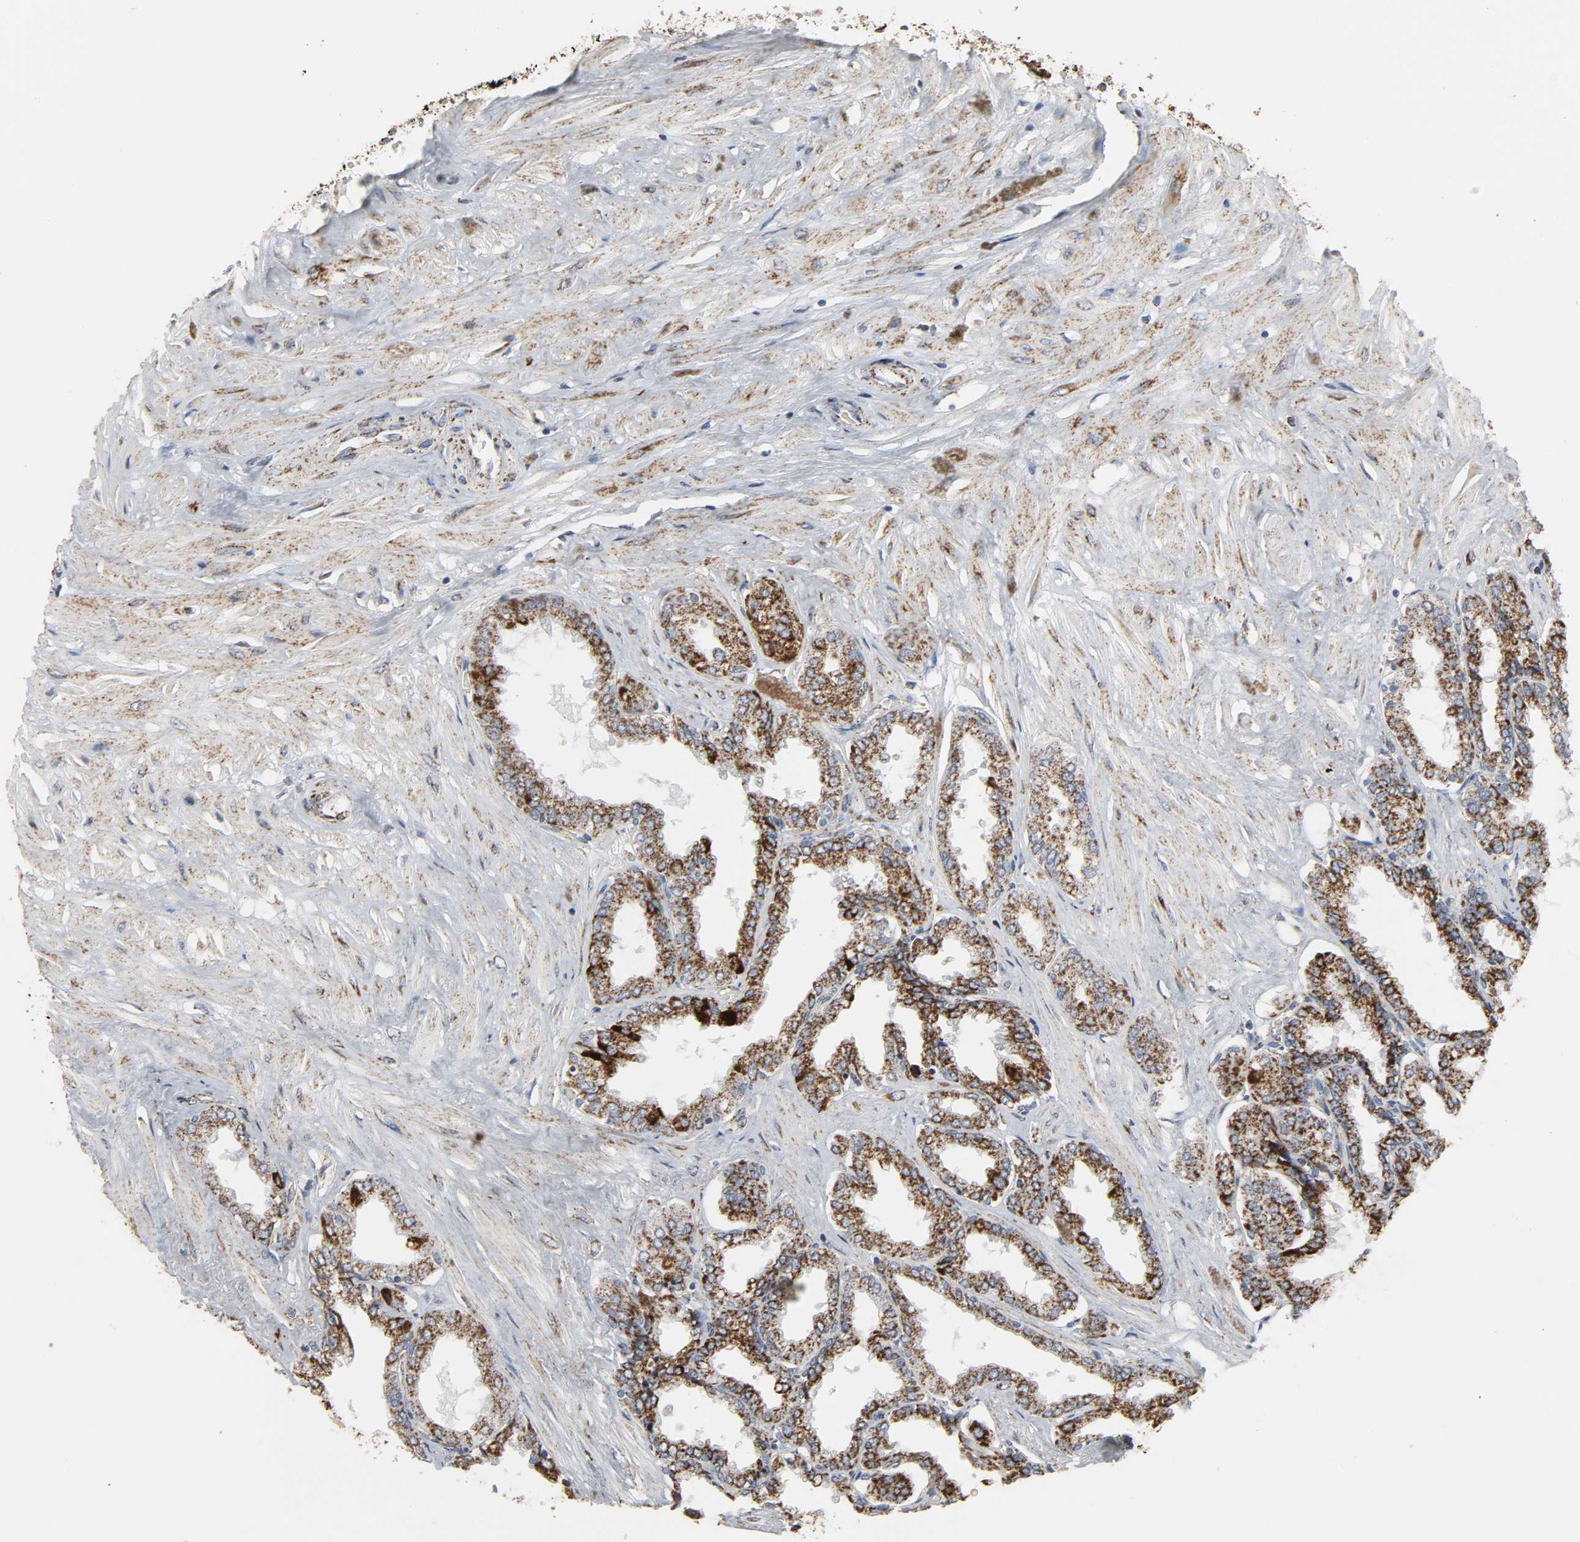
{"staining": {"intensity": "strong", "quantity": ">75%", "location": "cytoplasmic/membranous"}, "tissue": "seminal vesicle", "cell_type": "Glandular cells", "image_type": "normal", "snomed": [{"axis": "morphology", "description": "Normal tissue, NOS"}, {"axis": "topography", "description": "Seminal veicle"}], "caption": "DAB immunohistochemical staining of normal human seminal vesicle displays strong cytoplasmic/membranous protein expression in about >75% of glandular cells. (DAB = brown stain, brightfield microscopy at high magnification).", "gene": "ACAT1", "patient": {"sex": "male", "age": 46}}